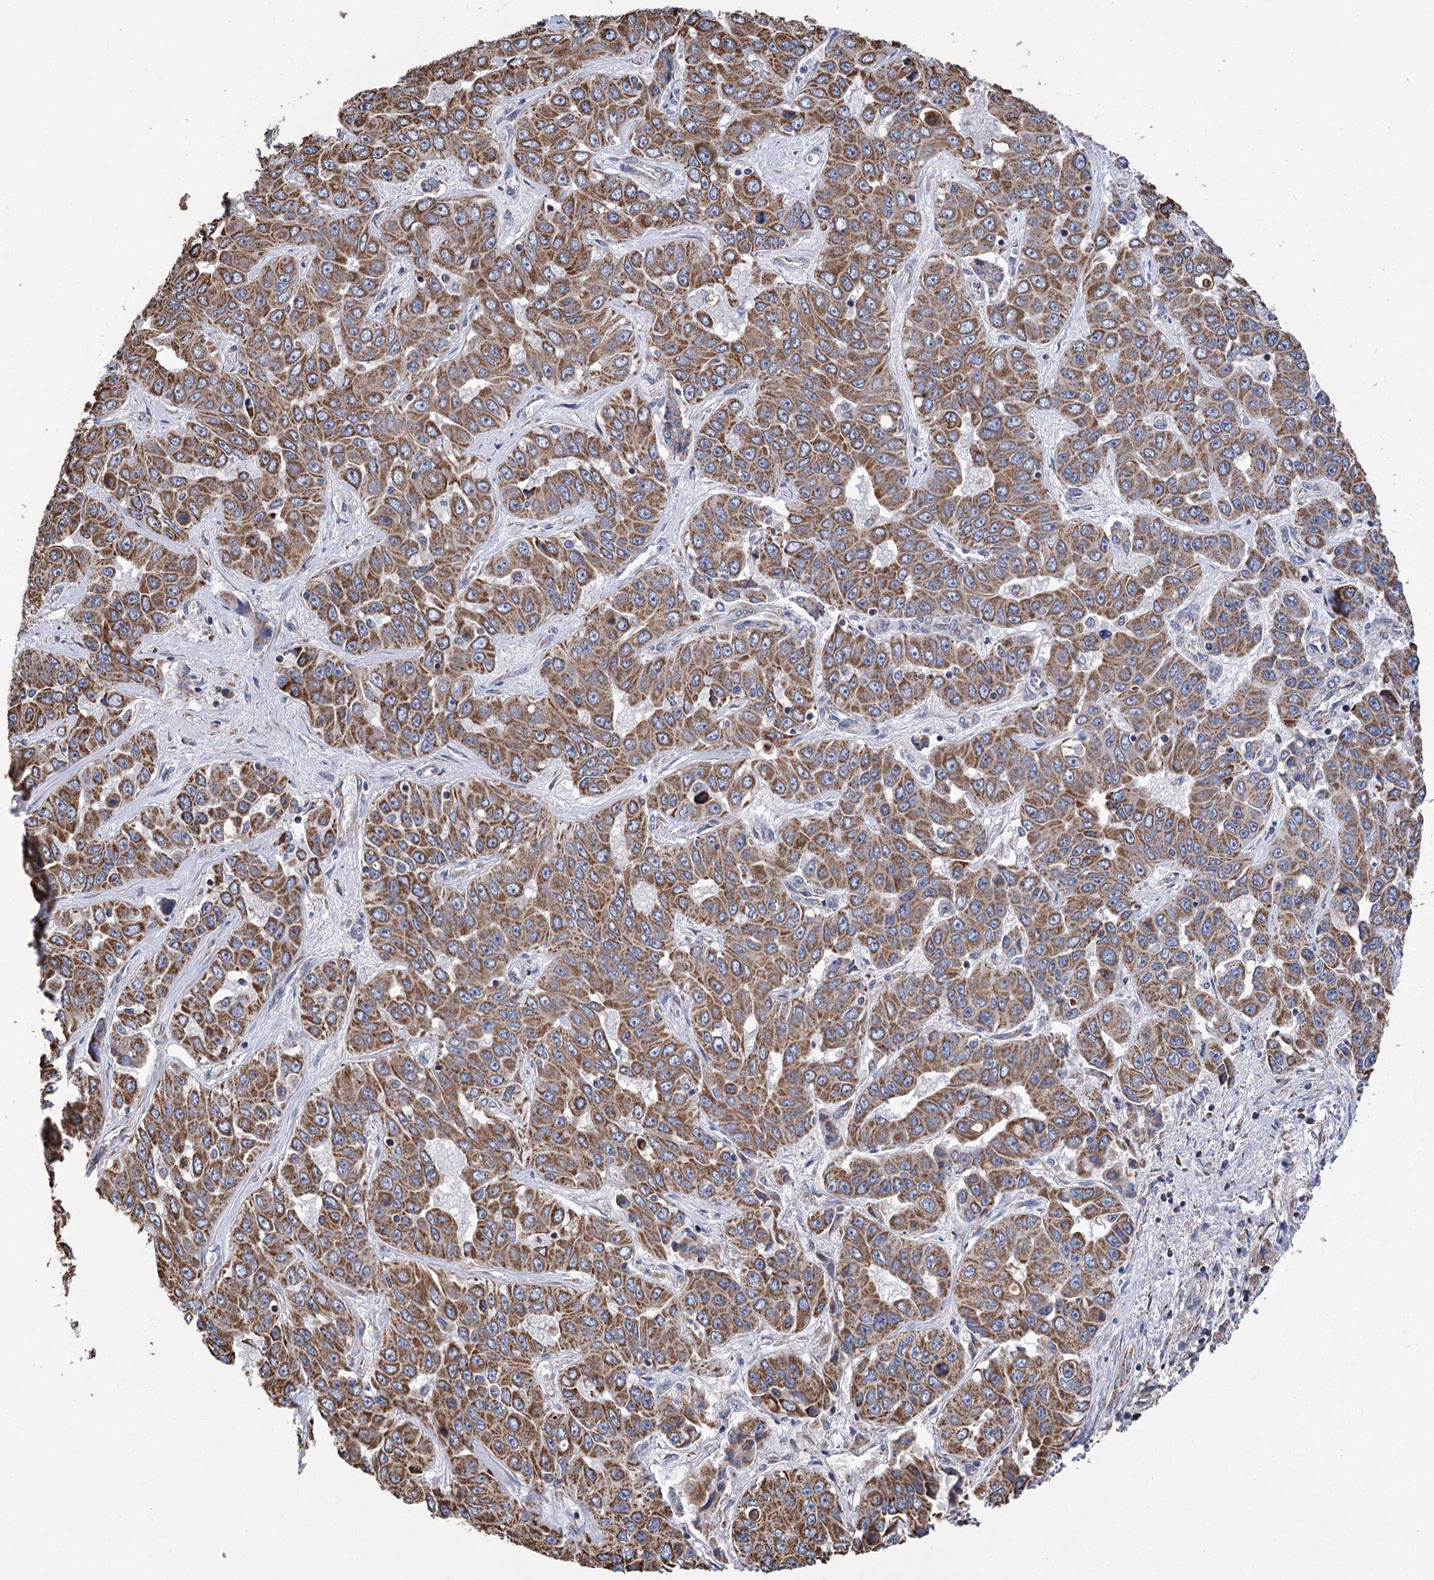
{"staining": {"intensity": "moderate", "quantity": ">75%", "location": "cytoplasmic/membranous"}, "tissue": "liver cancer", "cell_type": "Tumor cells", "image_type": "cancer", "snomed": [{"axis": "morphology", "description": "Cholangiocarcinoma"}, {"axis": "topography", "description": "Liver"}], "caption": "Tumor cells reveal medium levels of moderate cytoplasmic/membranous staining in approximately >75% of cells in cholangiocarcinoma (liver).", "gene": "CCDC73", "patient": {"sex": "female", "age": 52}}